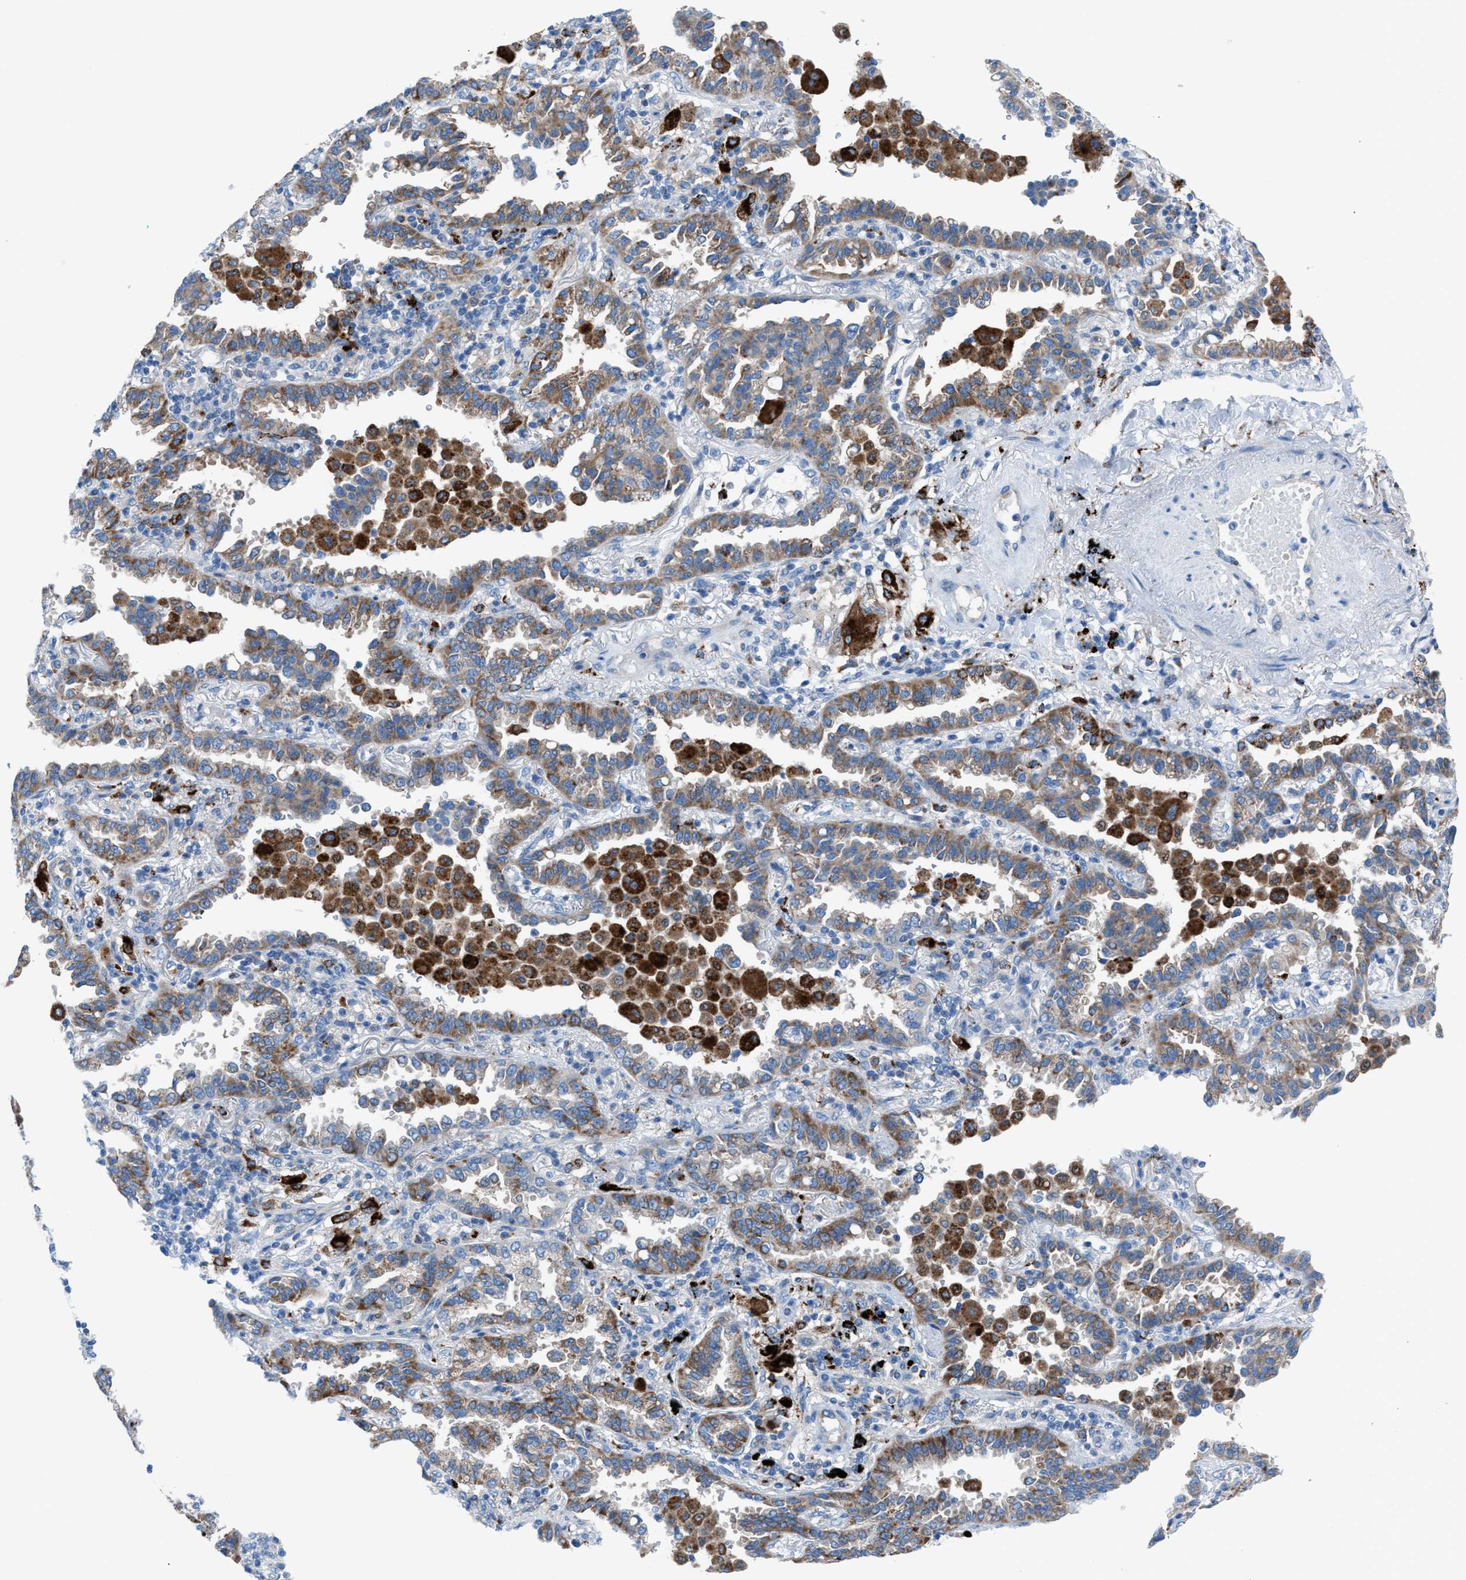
{"staining": {"intensity": "moderate", "quantity": ">75%", "location": "cytoplasmic/membranous"}, "tissue": "lung cancer", "cell_type": "Tumor cells", "image_type": "cancer", "snomed": [{"axis": "morphology", "description": "Normal tissue, NOS"}, {"axis": "morphology", "description": "Adenocarcinoma, NOS"}, {"axis": "topography", "description": "Lung"}], "caption": "Protein staining of lung cancer (adenocarcinoma) tissue displays moderate cytoplasmic/membranous expression in approximately >75% of tumor cells.", "gene": "CD1B", "patient": {"sex": "male", "age": 59}}